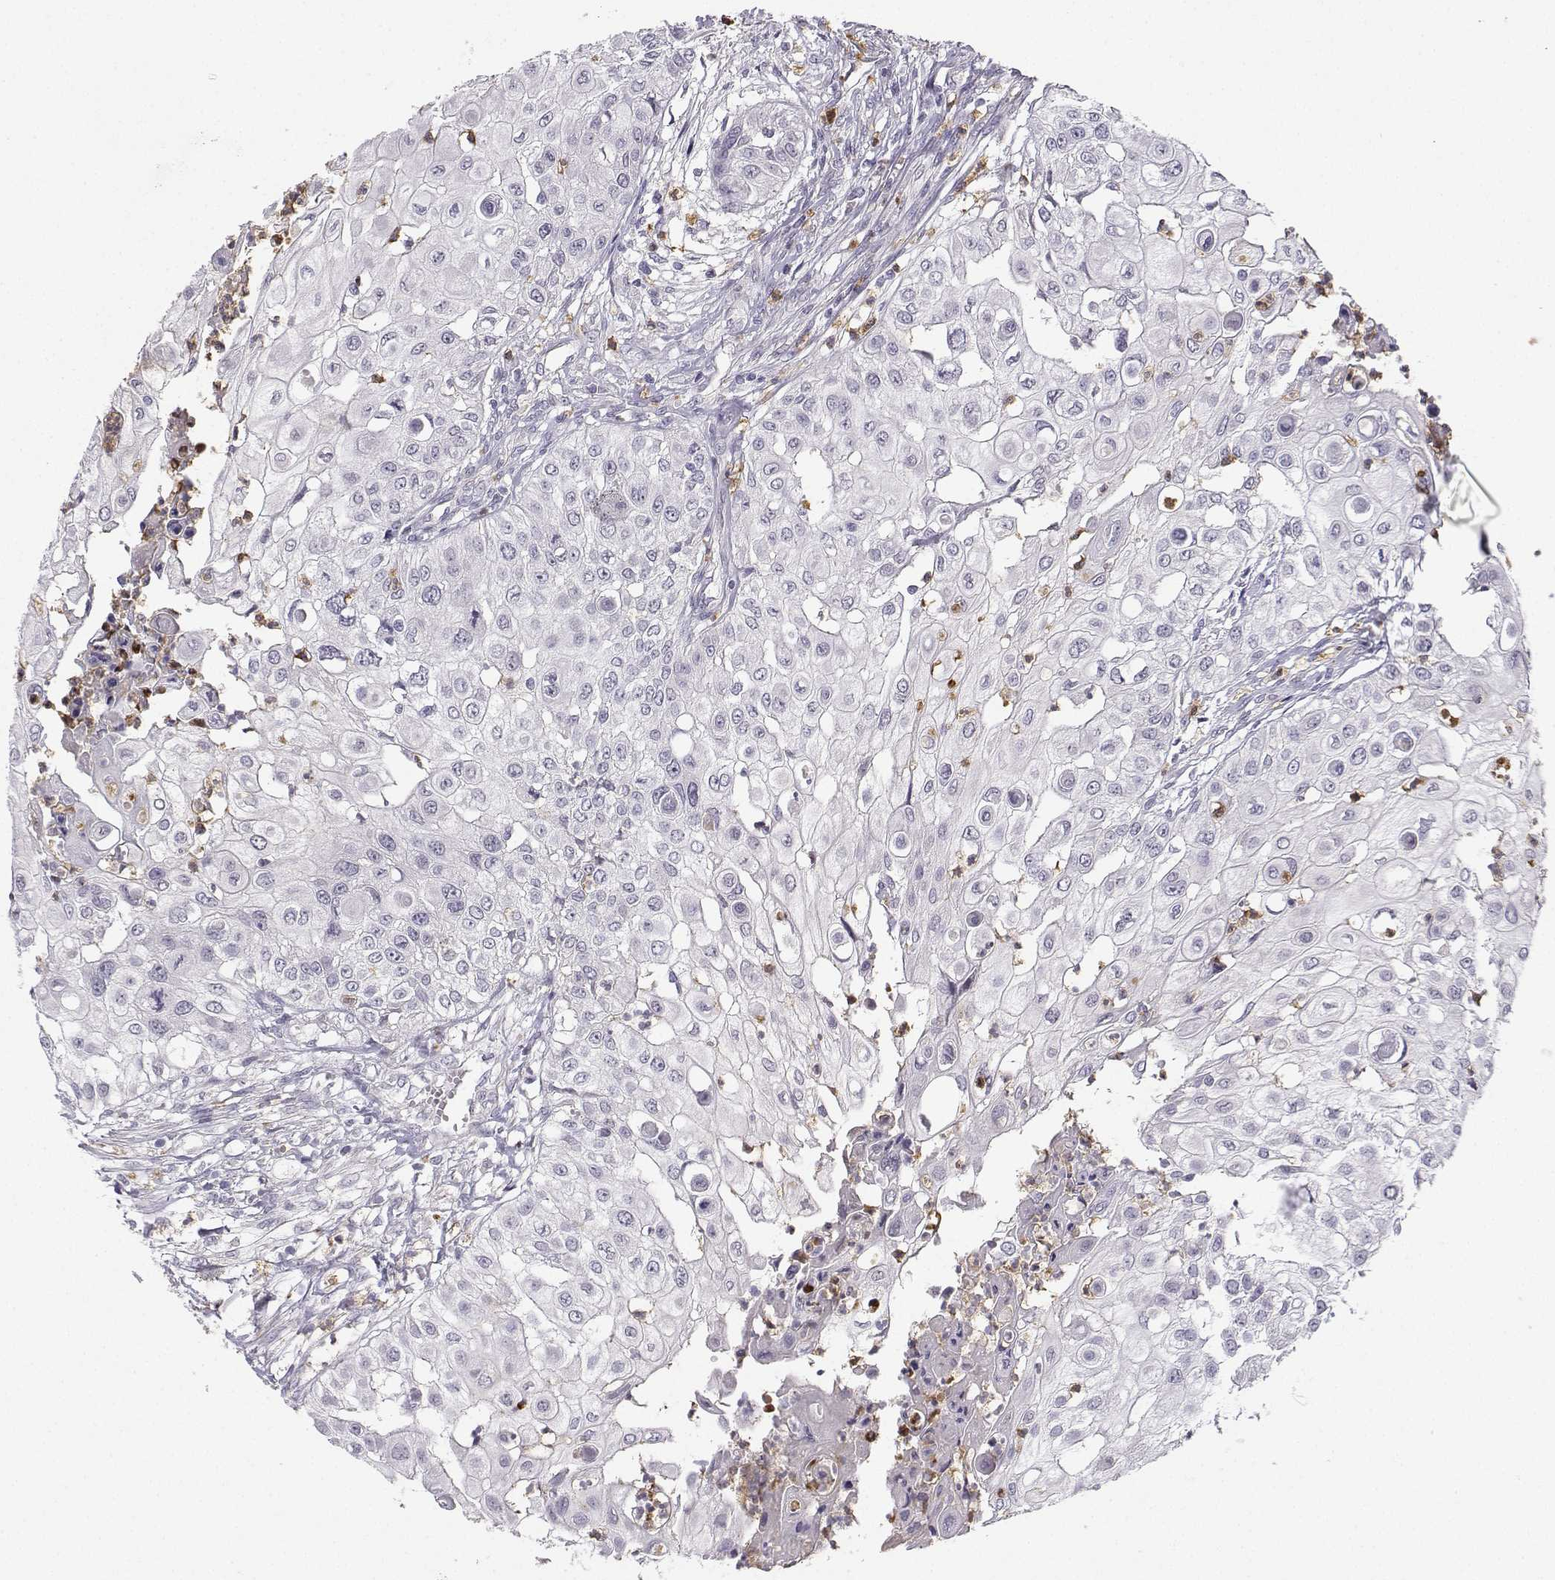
{"staining": {"intensity": "negative", "quantity": "none", "location": "none"}, "tissue": "urothelial cancer", "cell_type": "Tumor cells", "image_type": "cancer", "snomed": [{"axis": "morphology", "description": "Urothelial carcinoma, High grade"}, {"axis": "topography", "description": "Urinary bladder"}], "caption": "Immunohistochemical staining of urothelial cancer reveals no significant expression in tumor cells.", "gene": "CALY", "patient": {"sex": "female", "age": 79}}